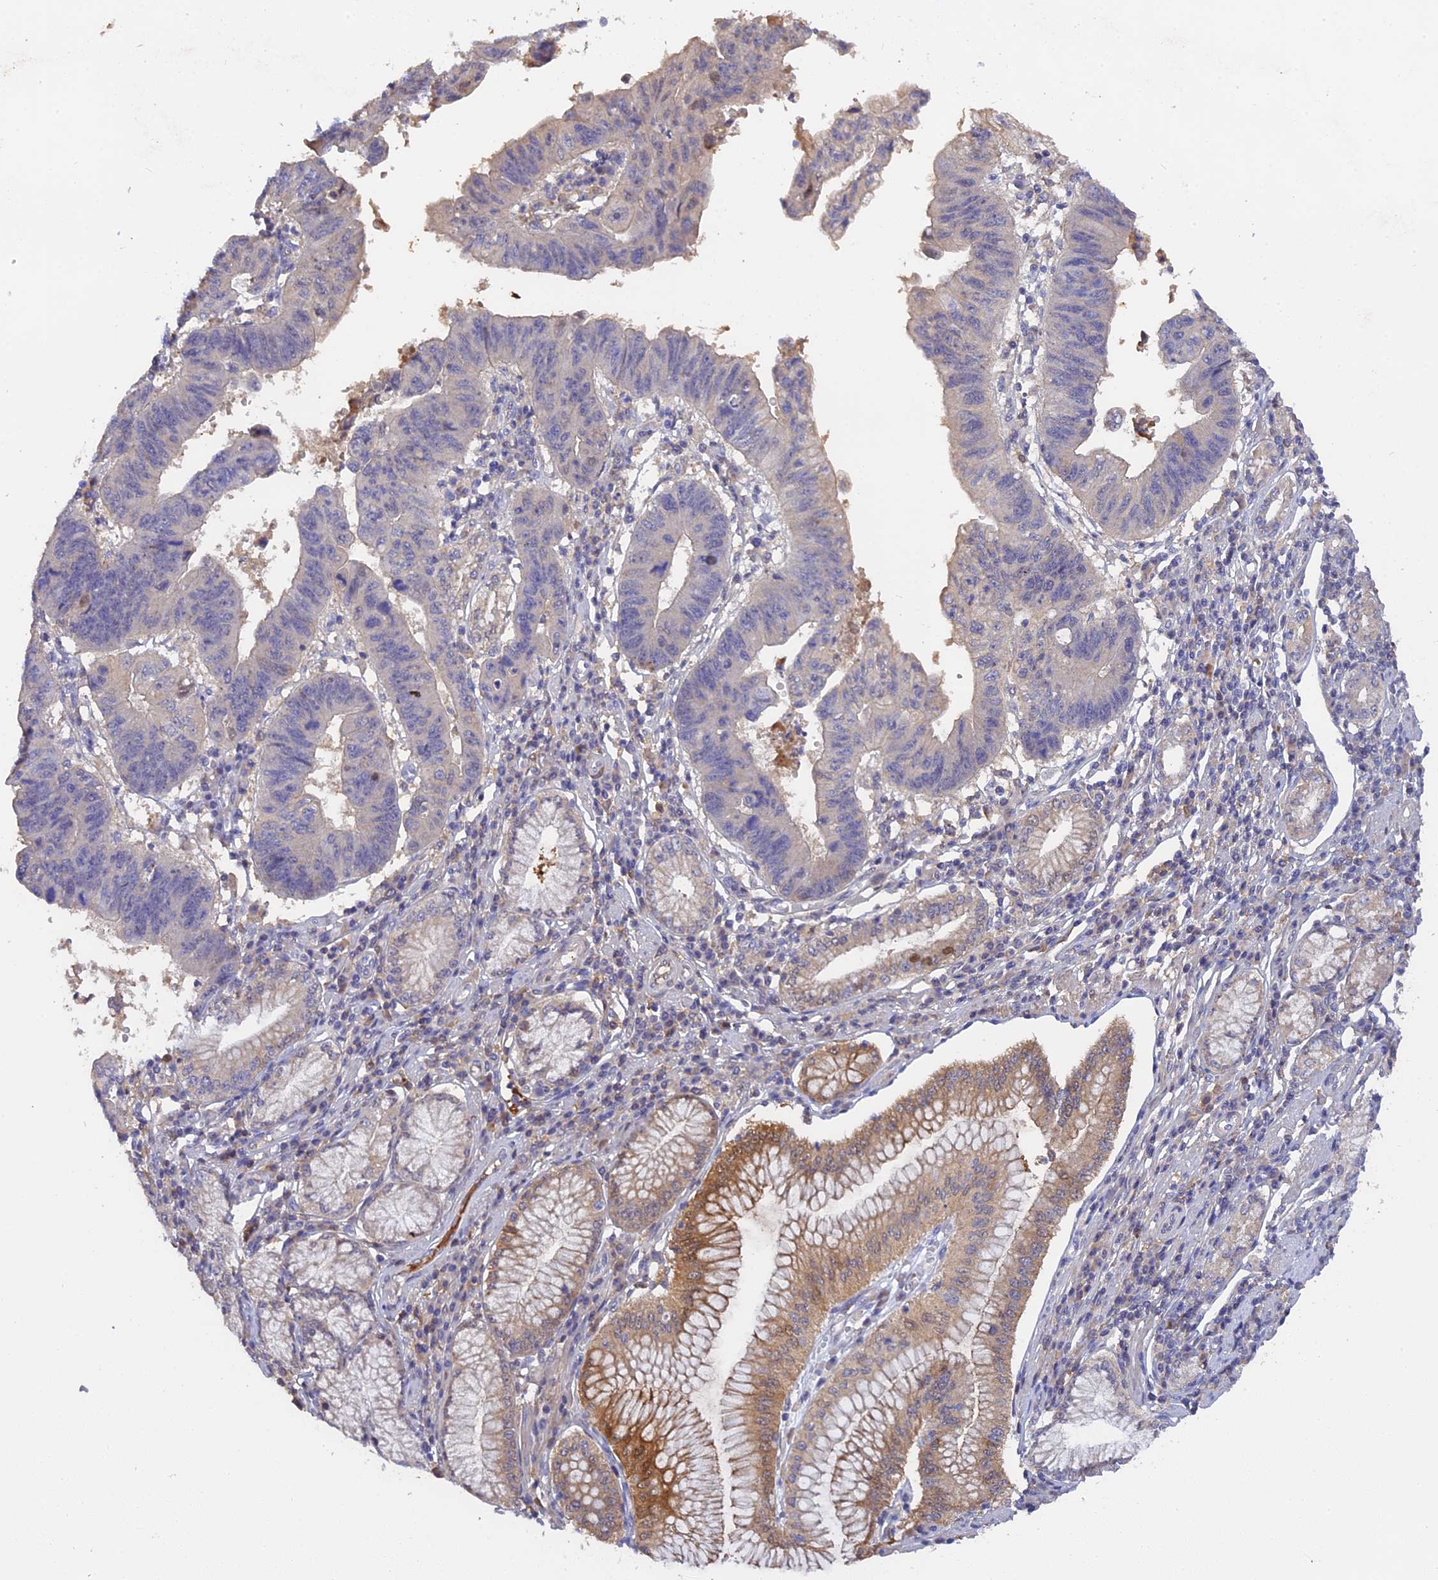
{"staining": {"intensity": "negative", "quantity": "none", "location": "none"}, "tissue": "stomach cancer", "cell_type": "Tumor cells", "image_type": "cancer", "snomed": [{"axis": "morphology", "description": "Adenocarcinoma, NOS"}, {"axis": "topography", "description": "Stomach"}], "caption": "The photomicrograph shows no staining of tumor cells in adenocarcinoma (stomach).", "gene": "PZP", "patient": {"sex": "male", "age": 59}}